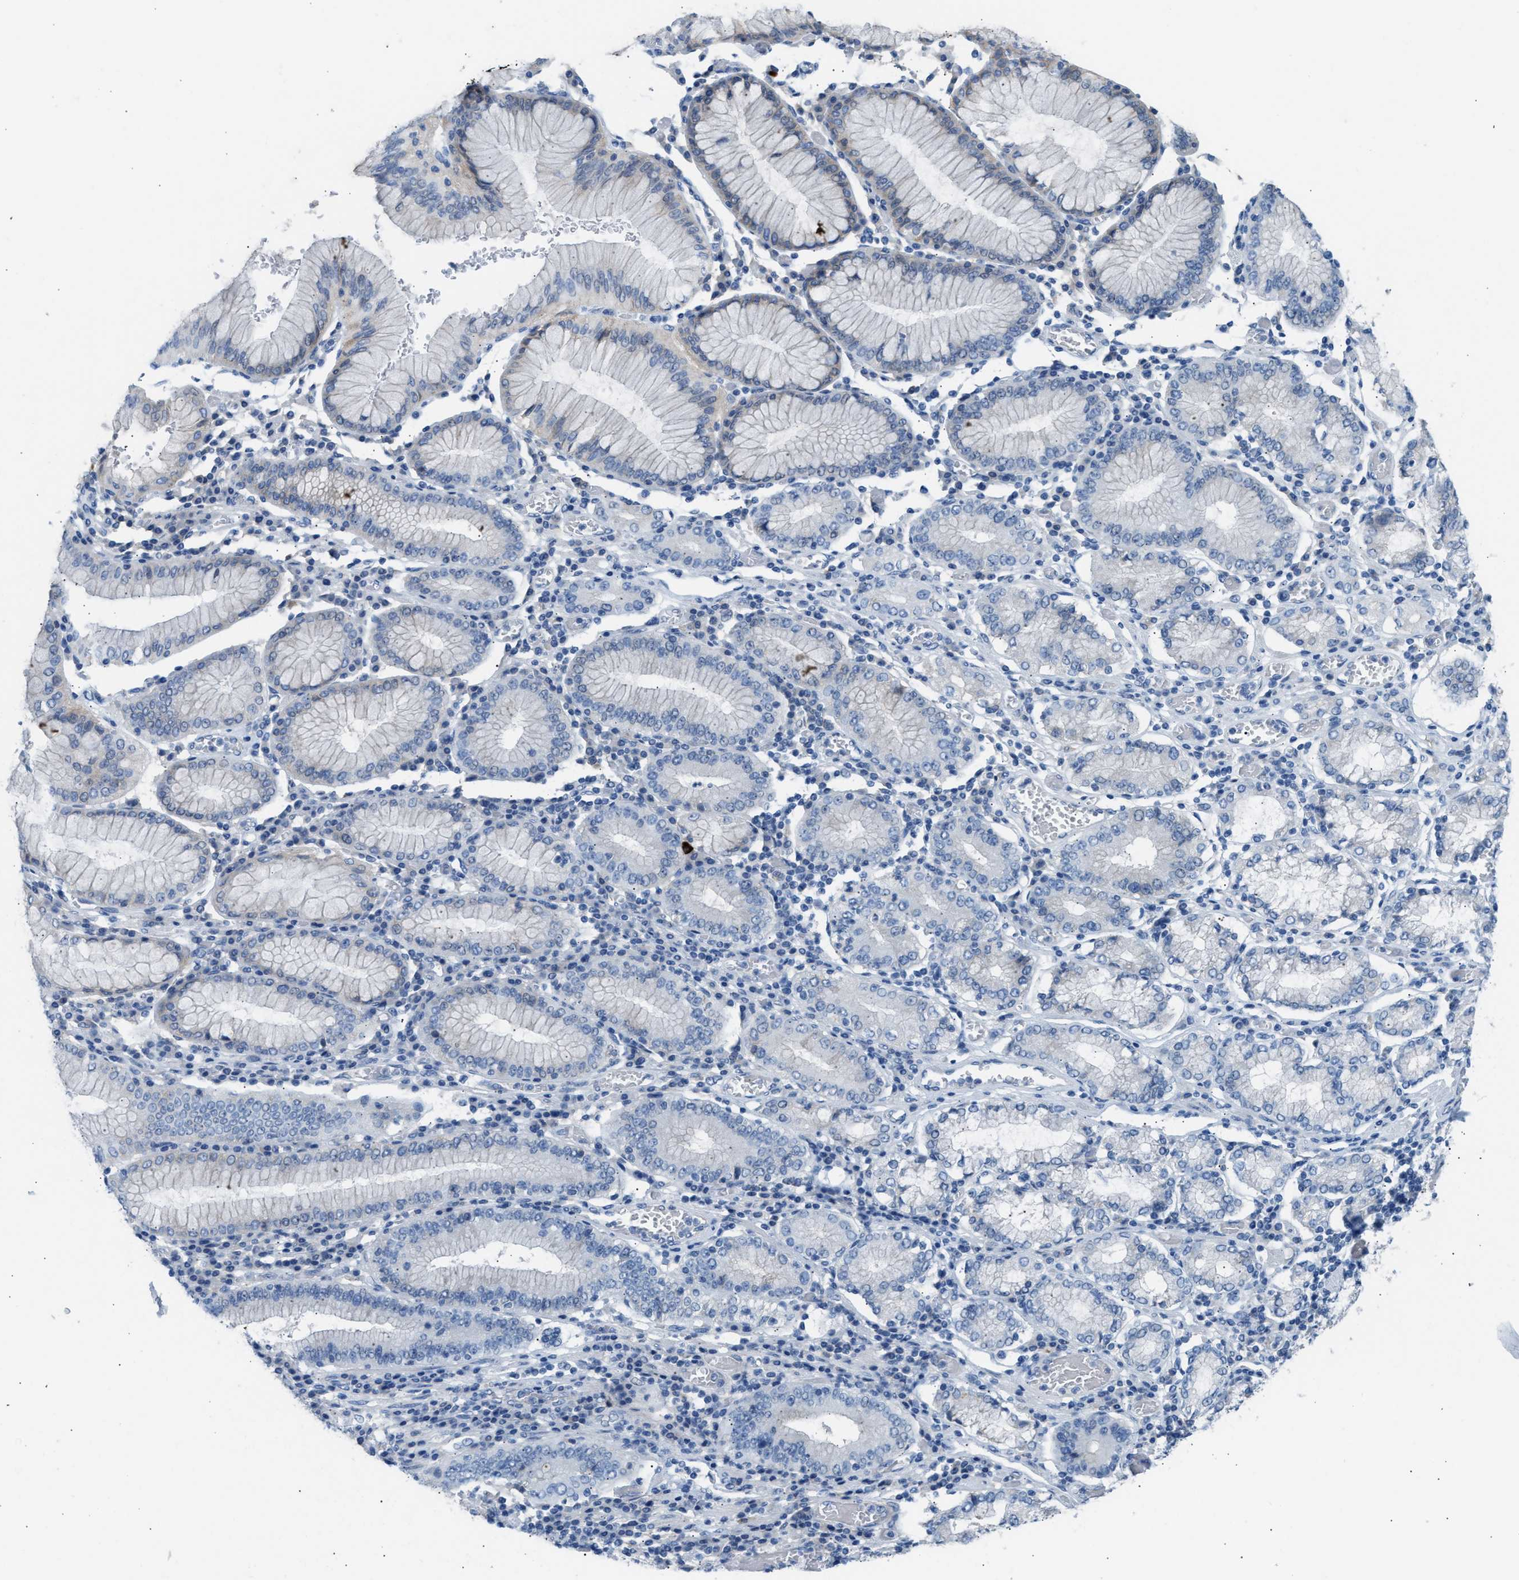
{"staining": {"intensity": "negative", "quantity": "none", "location": "none"}, "tissue": "stomach cancer", "cell_type": "Tumor cells", "image_type": "cancer", "snomed": [{"axis": "morphology", "description": "Adenocarcinoma, NOS"}, {"axis": "topography", "description": "Stomach"}], "caption": "This is an immunohistochemistry (IHC) histopathology image of human stomach adenocarcinoma. There is no expression in tumor cells.", "gene": "ERBB2", "patient": {"sex": "female", "age": 73}}